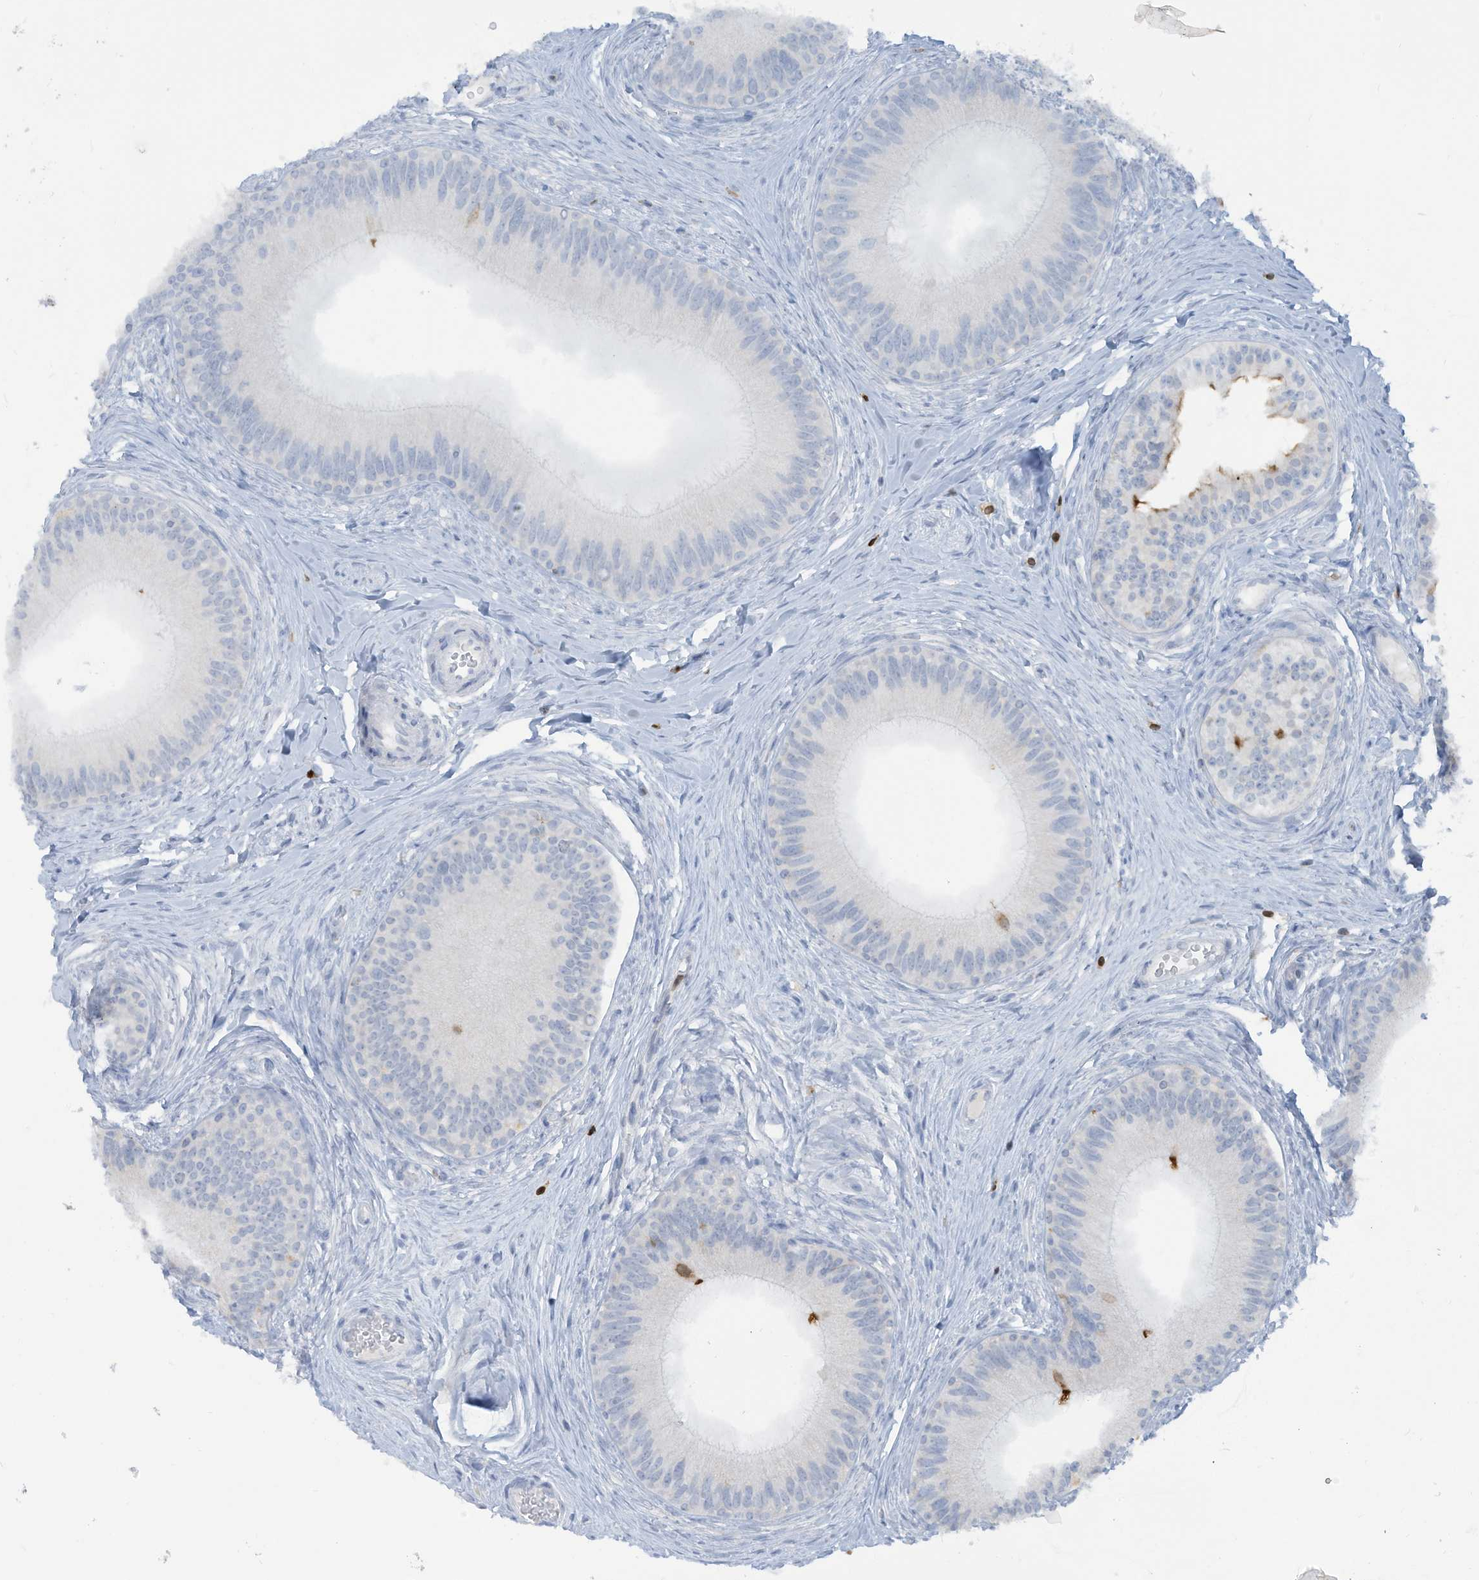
{"staining": {"intensity": "negative", "quantity": "none", "location": "none"}, "tissue": "epididymis", "cell_type": "Glandular cells", "image_type": "normal", "snomed": [{"axis": "morphology", "description": "Normal tissue, NOS"}, {"axis": "topography", "description": "Epididymis"}], "caption": "IHC histopathology image of benign epididymis: epididymis stained with DAB demonstrates no significant protein expression in glandular cells. (Stains: DAB immunohistochemistry (IHC) with hematoxylin counter stain, Microscopy: brightfield microscopy at high magnification).", "gene": "NOTO", "patient": {"sex": "male", "age": 27}}